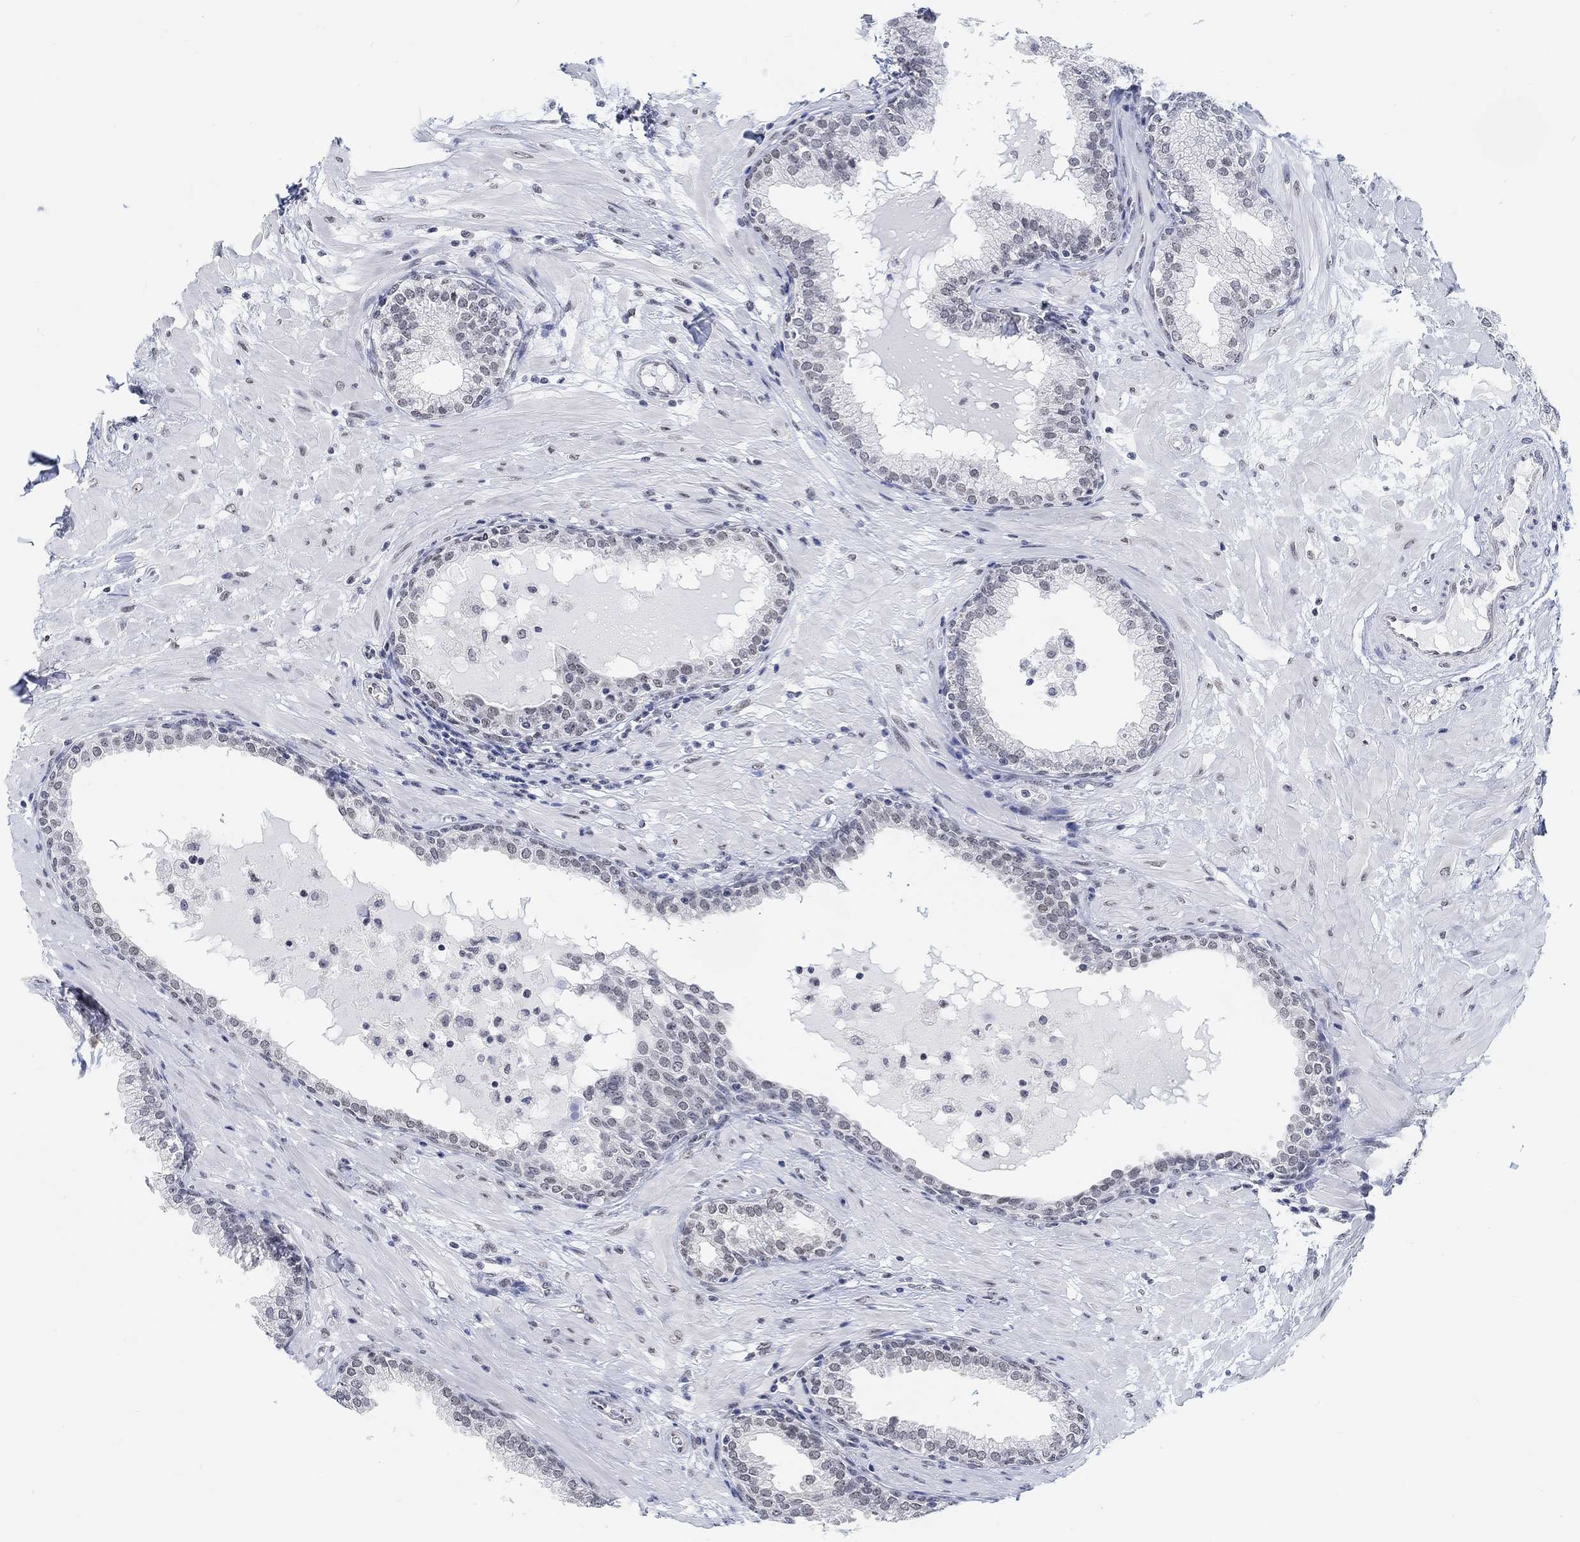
{"staining": {"intensity": "negative", "quantity": "none", "location": "none"}, "tissue": "prostate", "cell_type": "Glandular cells", "image_type": "normal", "snomed": [{"axis": "morphology", "description": "Normal tissue, NOS"}, {"axis": "topography", "description": "Prostate"}], "caption": "IHC micrograph of normal prostate: human prostate stained with DAB (3,3'-diaminobenzidine) displays no significant protein positivity in glandular cells. (Stains: DAB (3,3'-diaminobenzidine) IHC with hematoxylin counter stain, Microscopy: brightfield microscopy at high magnification).", "gene": "PURG", "patient": {"sex": "male", "age": 64}}